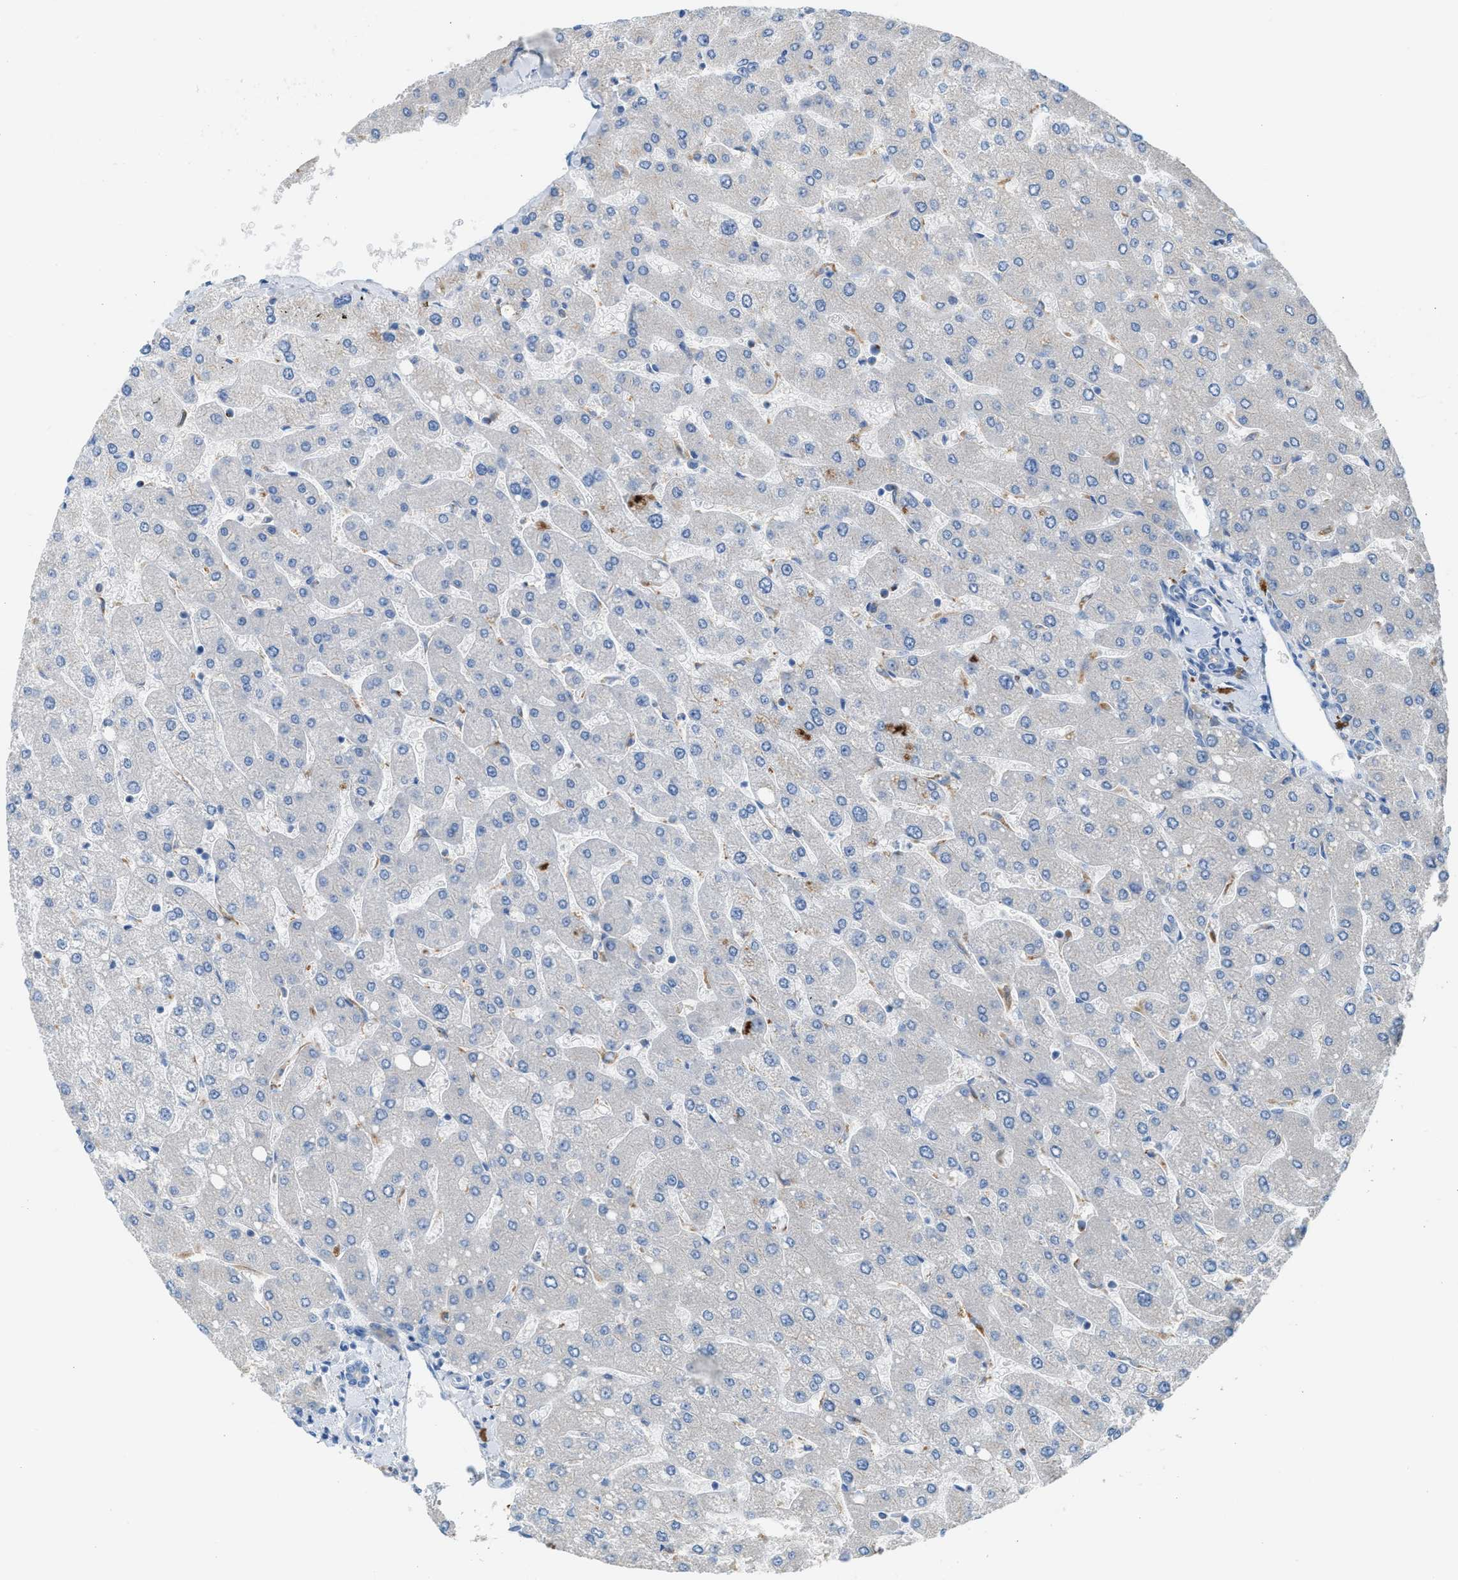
{"staining": {"intensity": "negative", "quantity": "none", "location": "none"}, "tissue": "liver", "cell_type": "Cholangiocytes", "image_type": "normal", "snomed": [{"axis": "morphology", "description": "Normal tissue, NOS"}, {"axis": "topography", "description": "Liver"}], "caption": "Photomicrograph shows no significant protein staining in cholangiocytes of unremarkable liver. Brightfield microscopy of immunohistochemistry (IHC) stained with DAB (brown) and hematoxylin (blue), captured at high magnification.", "gene": "AOAH", "patient": {"sex": "male", "age": 55}}